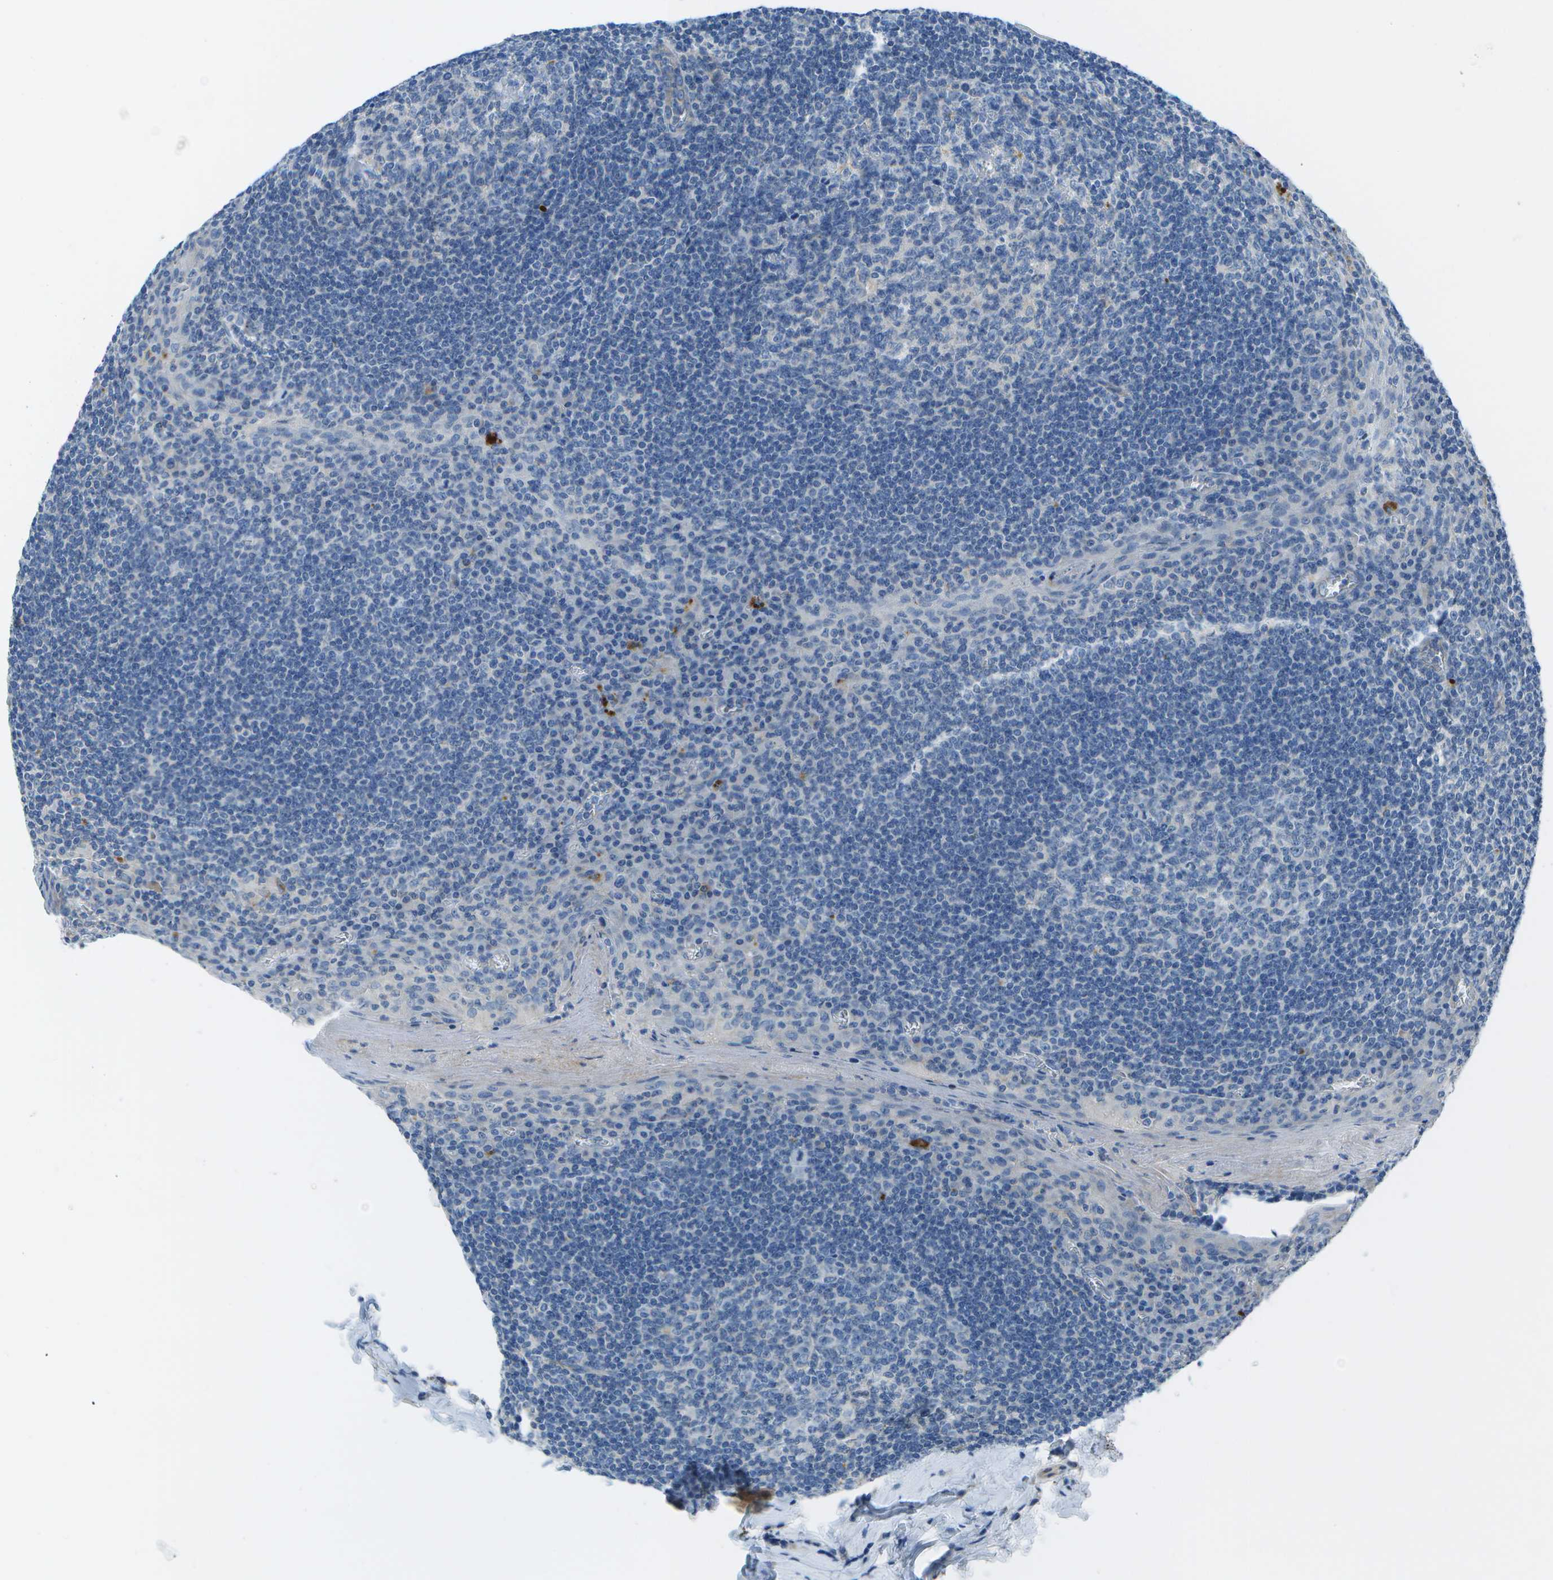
{"staining": {"intensity": "negative", "quantity": "none", "location": "none"}, "tissue": "tonsil", "cell_type": "Germinal center cells", "image_type": "normal", "snomed": [{"axis": "morphology", "description": "Normal tissue, NOS"}, {"axis": "topography", "description": "Tonsil"}], "caption": "Human tonsil stained for a protein using immunohistochemistry exhibits no expression in germinal center cells.", "gene": "DCT", "patient": {"sex": "male", "age": 31}}